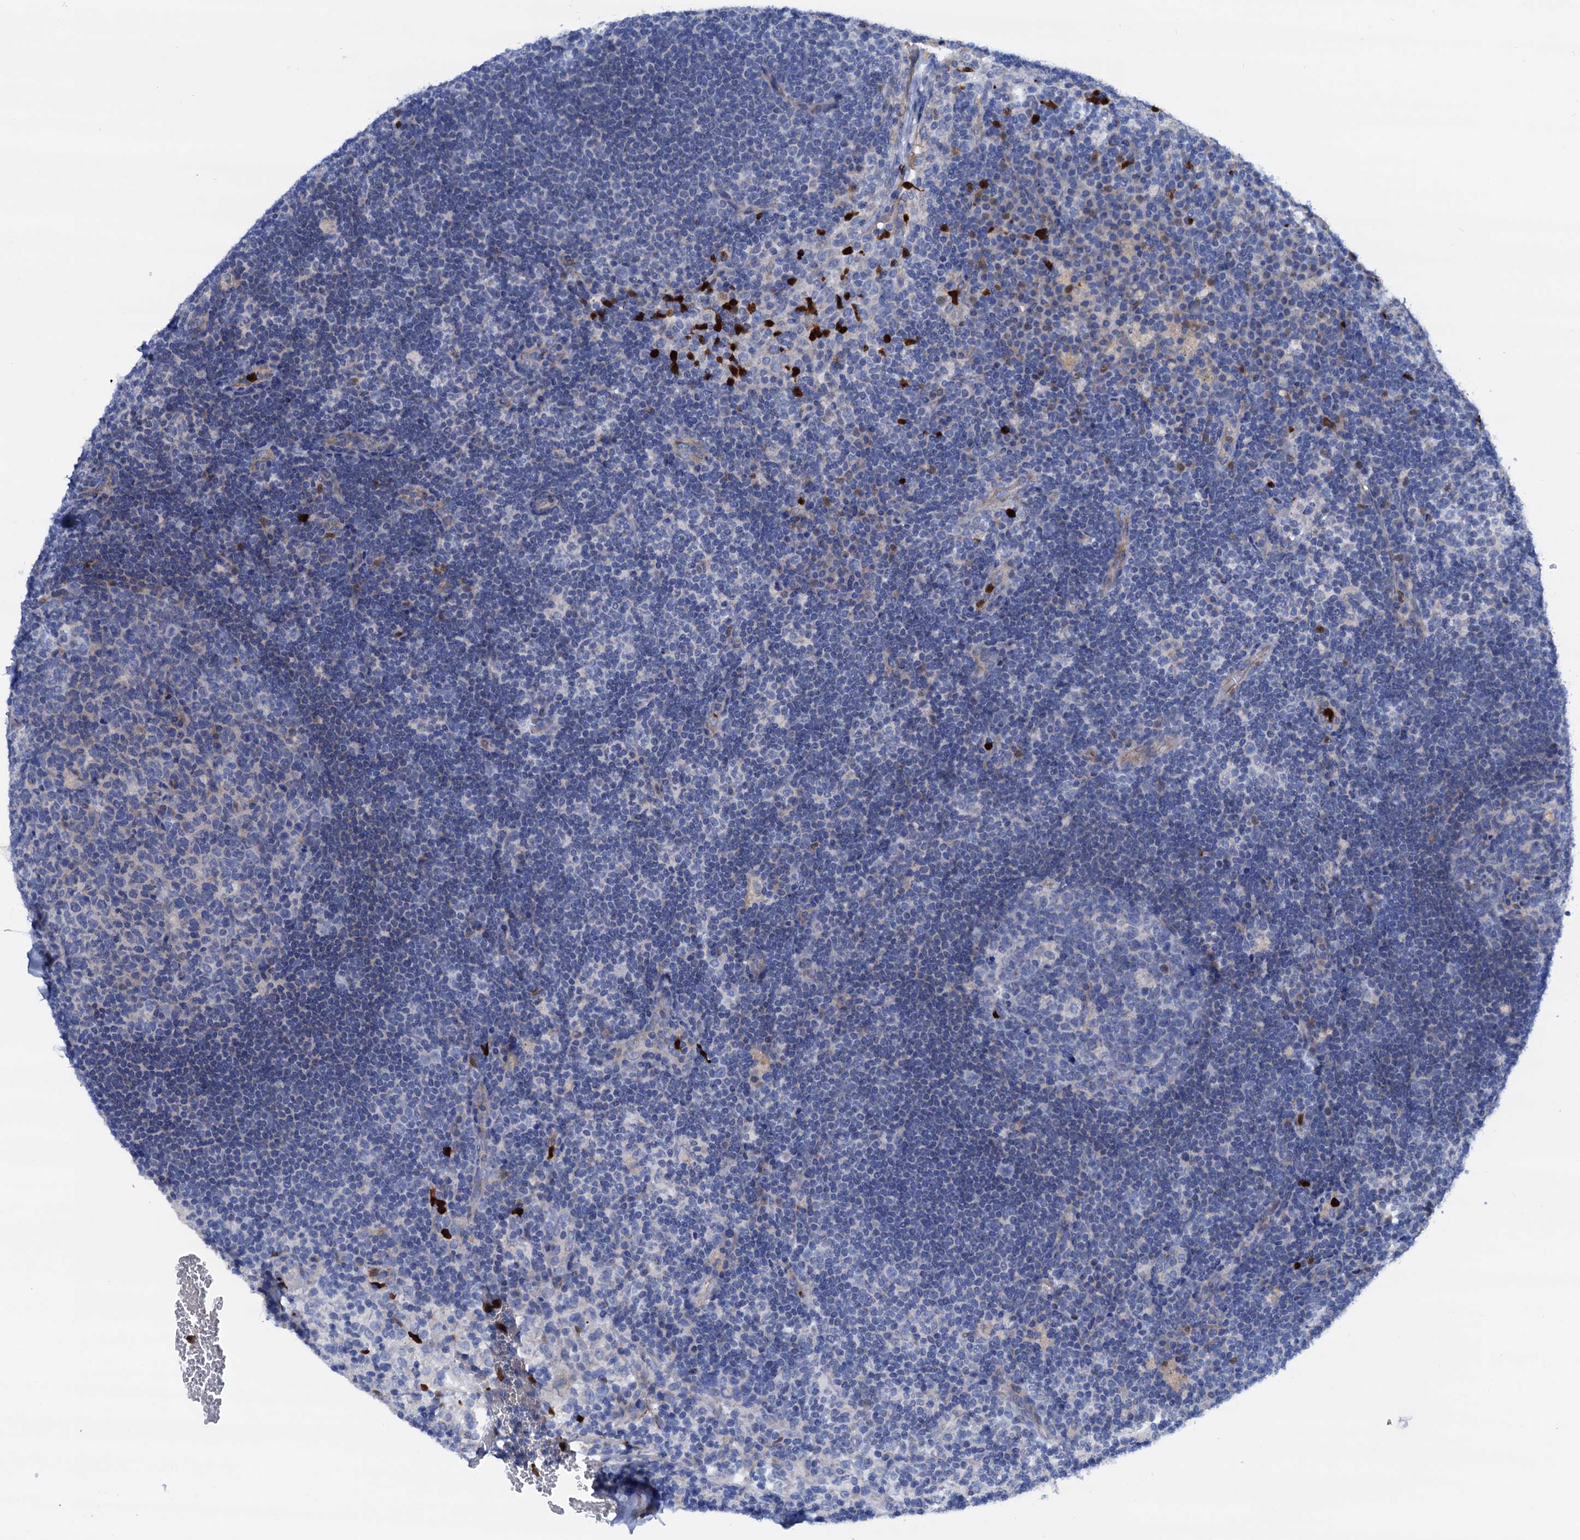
{"staining": {"intensity": "weak", "quantity": "<25%", "location": "cytoplasmic/membranous"}, "tissue": "lymph node", "cell_type": "Germinal center cells", "image_type": "normal", "snomed": [{"axis": "morphology", "description": "Normal tissue, NOS"}, {"axis": "topography", "description": "Lymph node"}], "caption": "Immunohistochemistry of unremarkable lymph node reveals no expression in germinal center cells.", "gene": "RASSF9", "patient": {"sex": "female", "age": 70}}